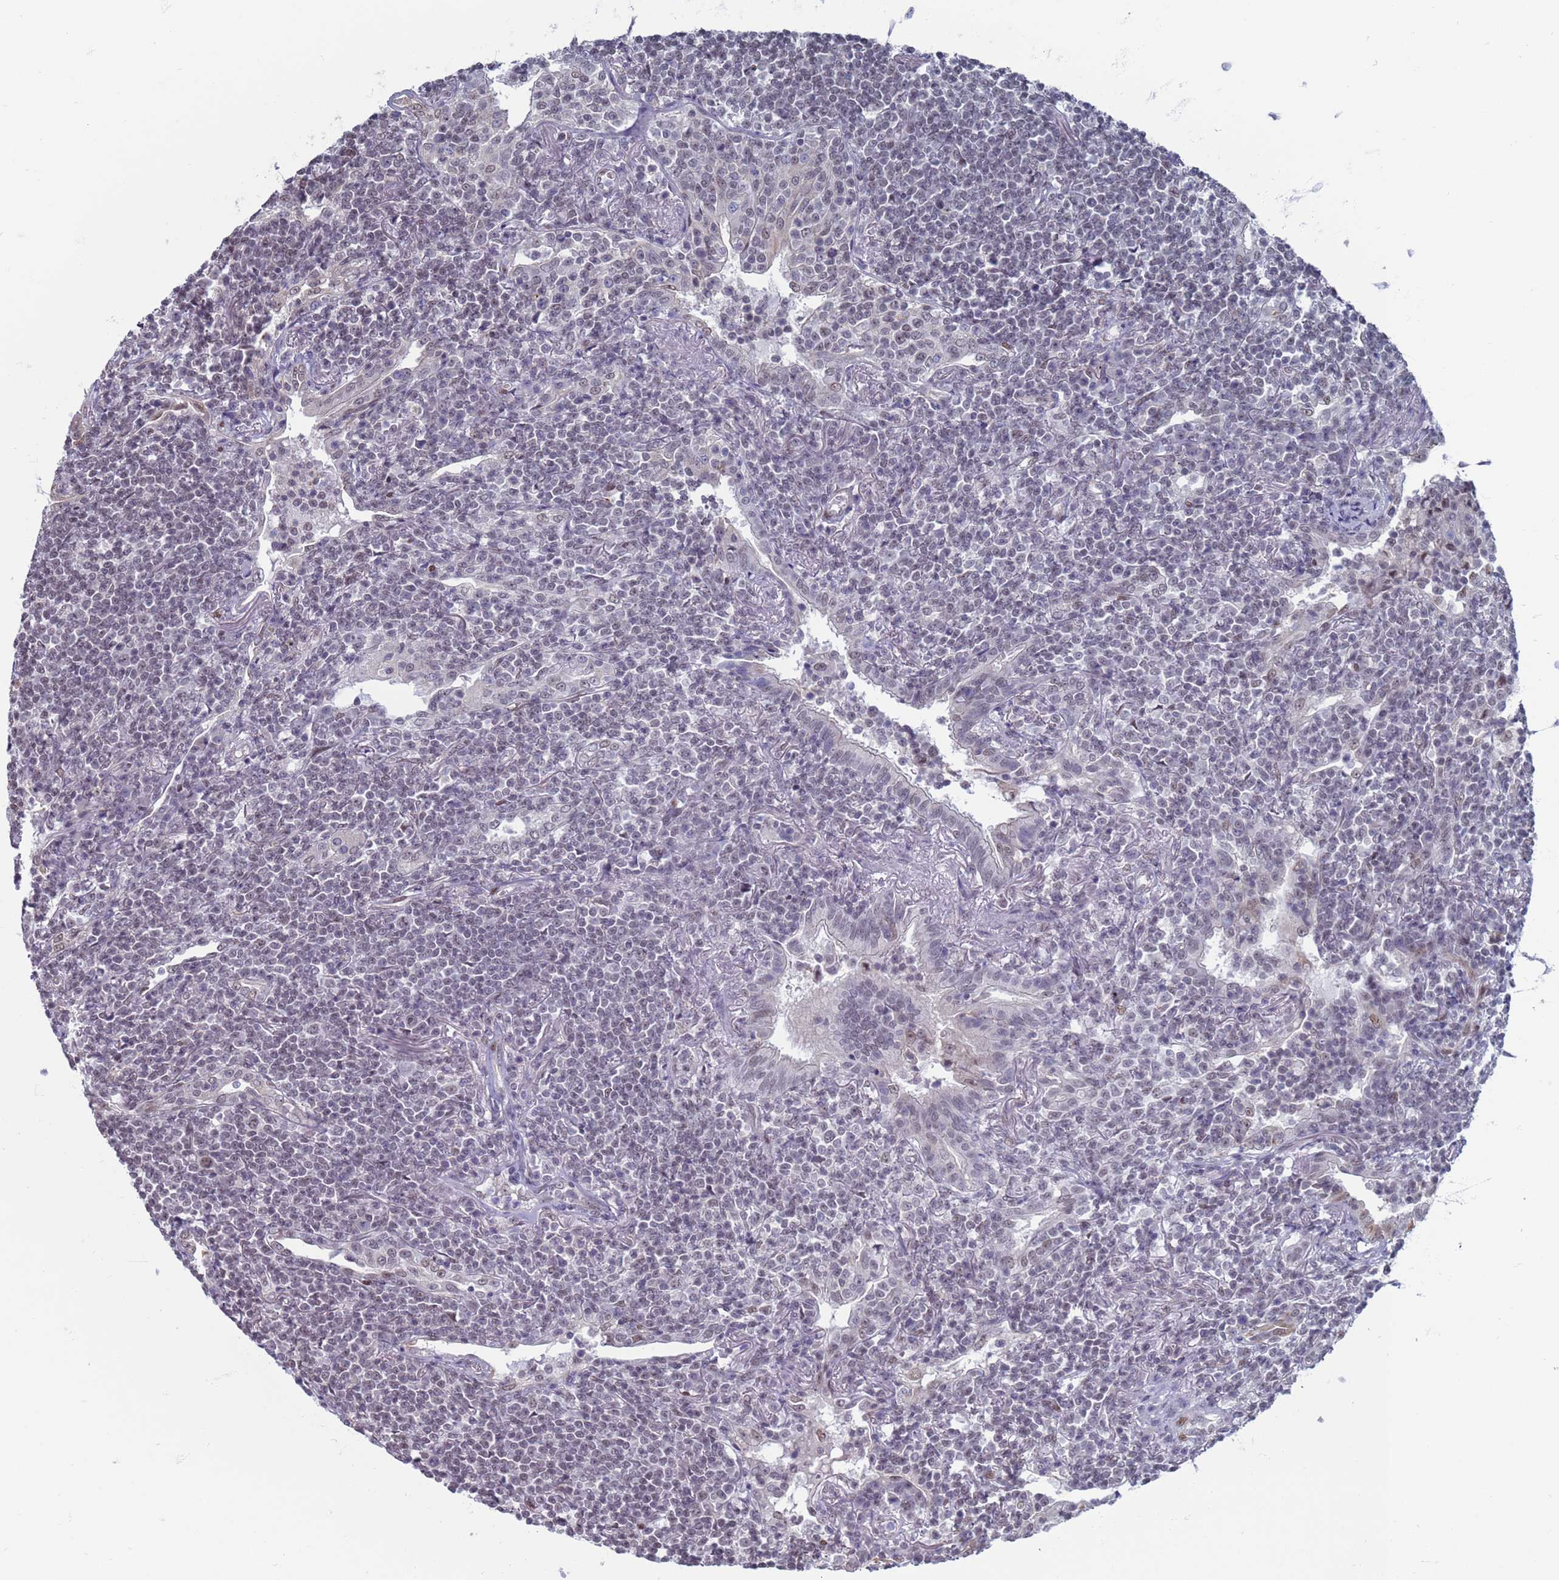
{"staining": {"intensity": "negative", "quantity": "none", "location": "none"}, "tissue": "lymphoma", "cell_type": "Tumor cells", "image_type": "cancer", "snomed": [{"axis": "morphology", "description": "Malignant lymphoma, non-Hodgkin's type, Low grade"}, {"axis": "topography", "description": "Lung"}], "caption": "Immunohistochemical staining of human low-grade malignant lymphoma, non-Hodgkin's type shows no significant positivity in tumor cells.", "gene": "SAE1", "patient": {"sex": "female", "age": 71}}